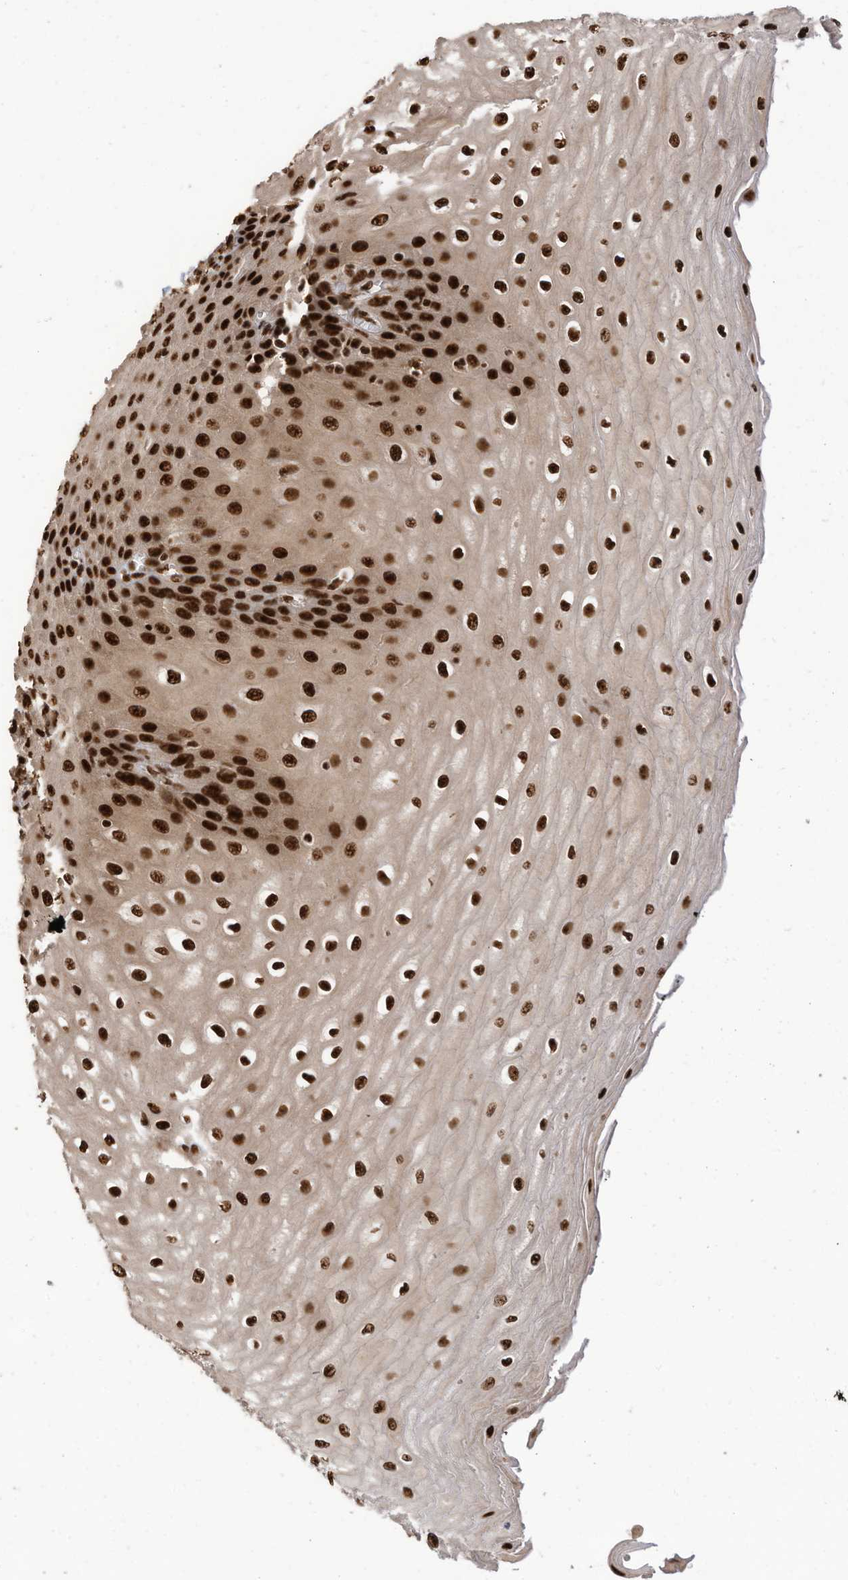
{"staining": {"intensity": "strong", "quantity": ">75%", "location": "nuclear"}, "tissue": "esophagus", "cell_type": "Squamous epithelial cells", "image_type": "normal", "snomed": [{"axis": "morphology", "description": "Normal tissue, NOS"}, {"axis": "topography", "description": "Esophagus"}], "caption": "The immunohistochemical stain shows strong nuclear positivity in squamous epithelial cells of normal esophagus. (IHC, brightfield microscopy, high magnification).", "gene": "SF3A3", "patient": {"sex": "male", "age": 60}}